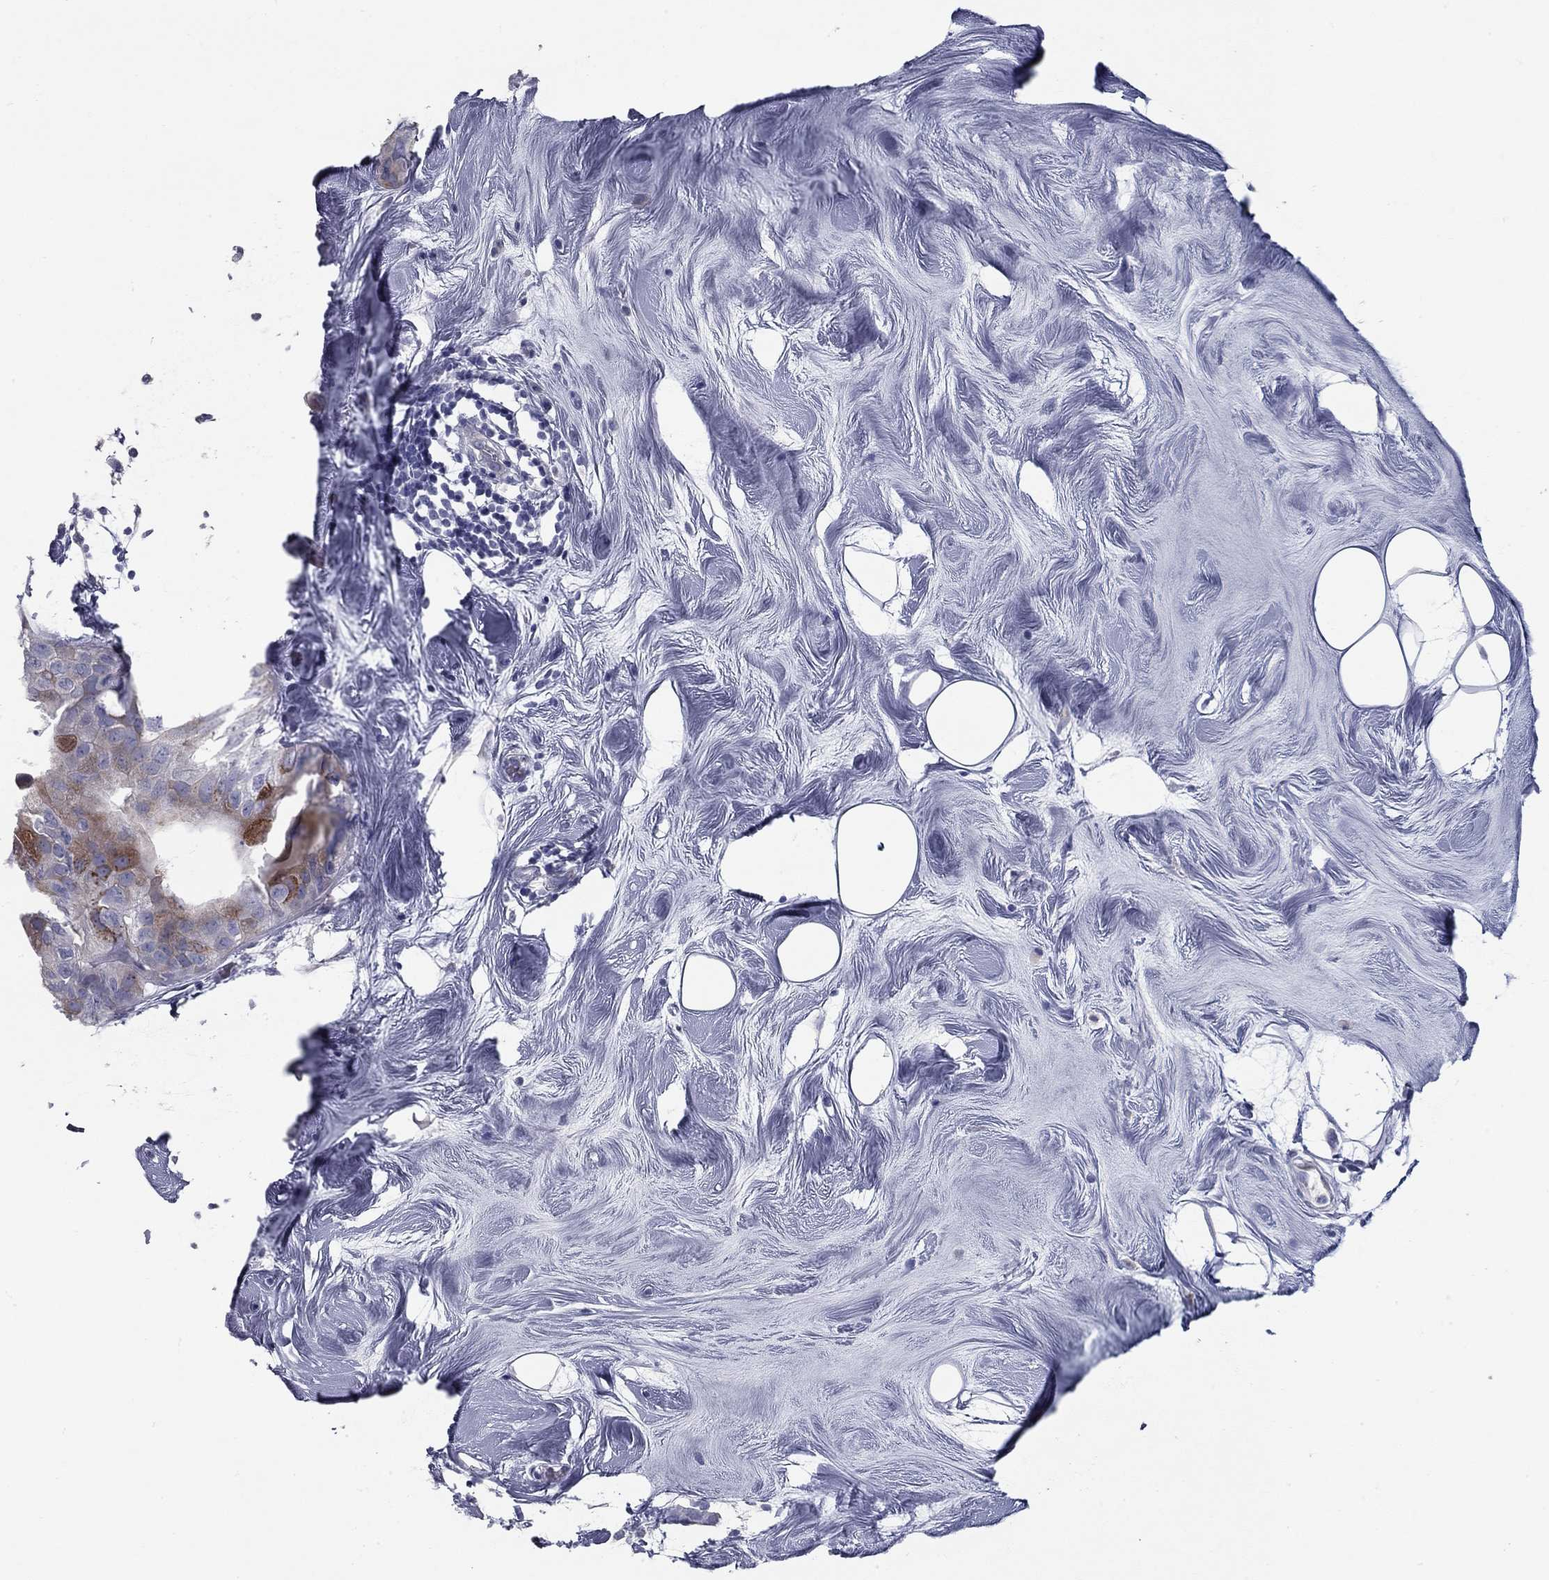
{"staining": {"intensity": "moderate", "quantity": "<25%", "location": "cytoplasmic/membranous"}, "tissue": "breast cancer", "cell_type": "Tumor cells", "image_type": "cancer", "snomed": [{"axis": "morphology", "description": "Normal tissue, NOS"}, {"axis": "morphology", "description": "Duct carcinoma"}, {"axis": "topography", "description": "Breast"}], "caption": "Approximately <25% of tumor cells in breast cancer (infiltrating ductal carcinoma) demonstrate moderate cytoplasmic/membranous protein positivity as visualized by brown immunohistochemical staining.", "gene": "TAC1", "patient": {"sex": "female", "age": 40}}